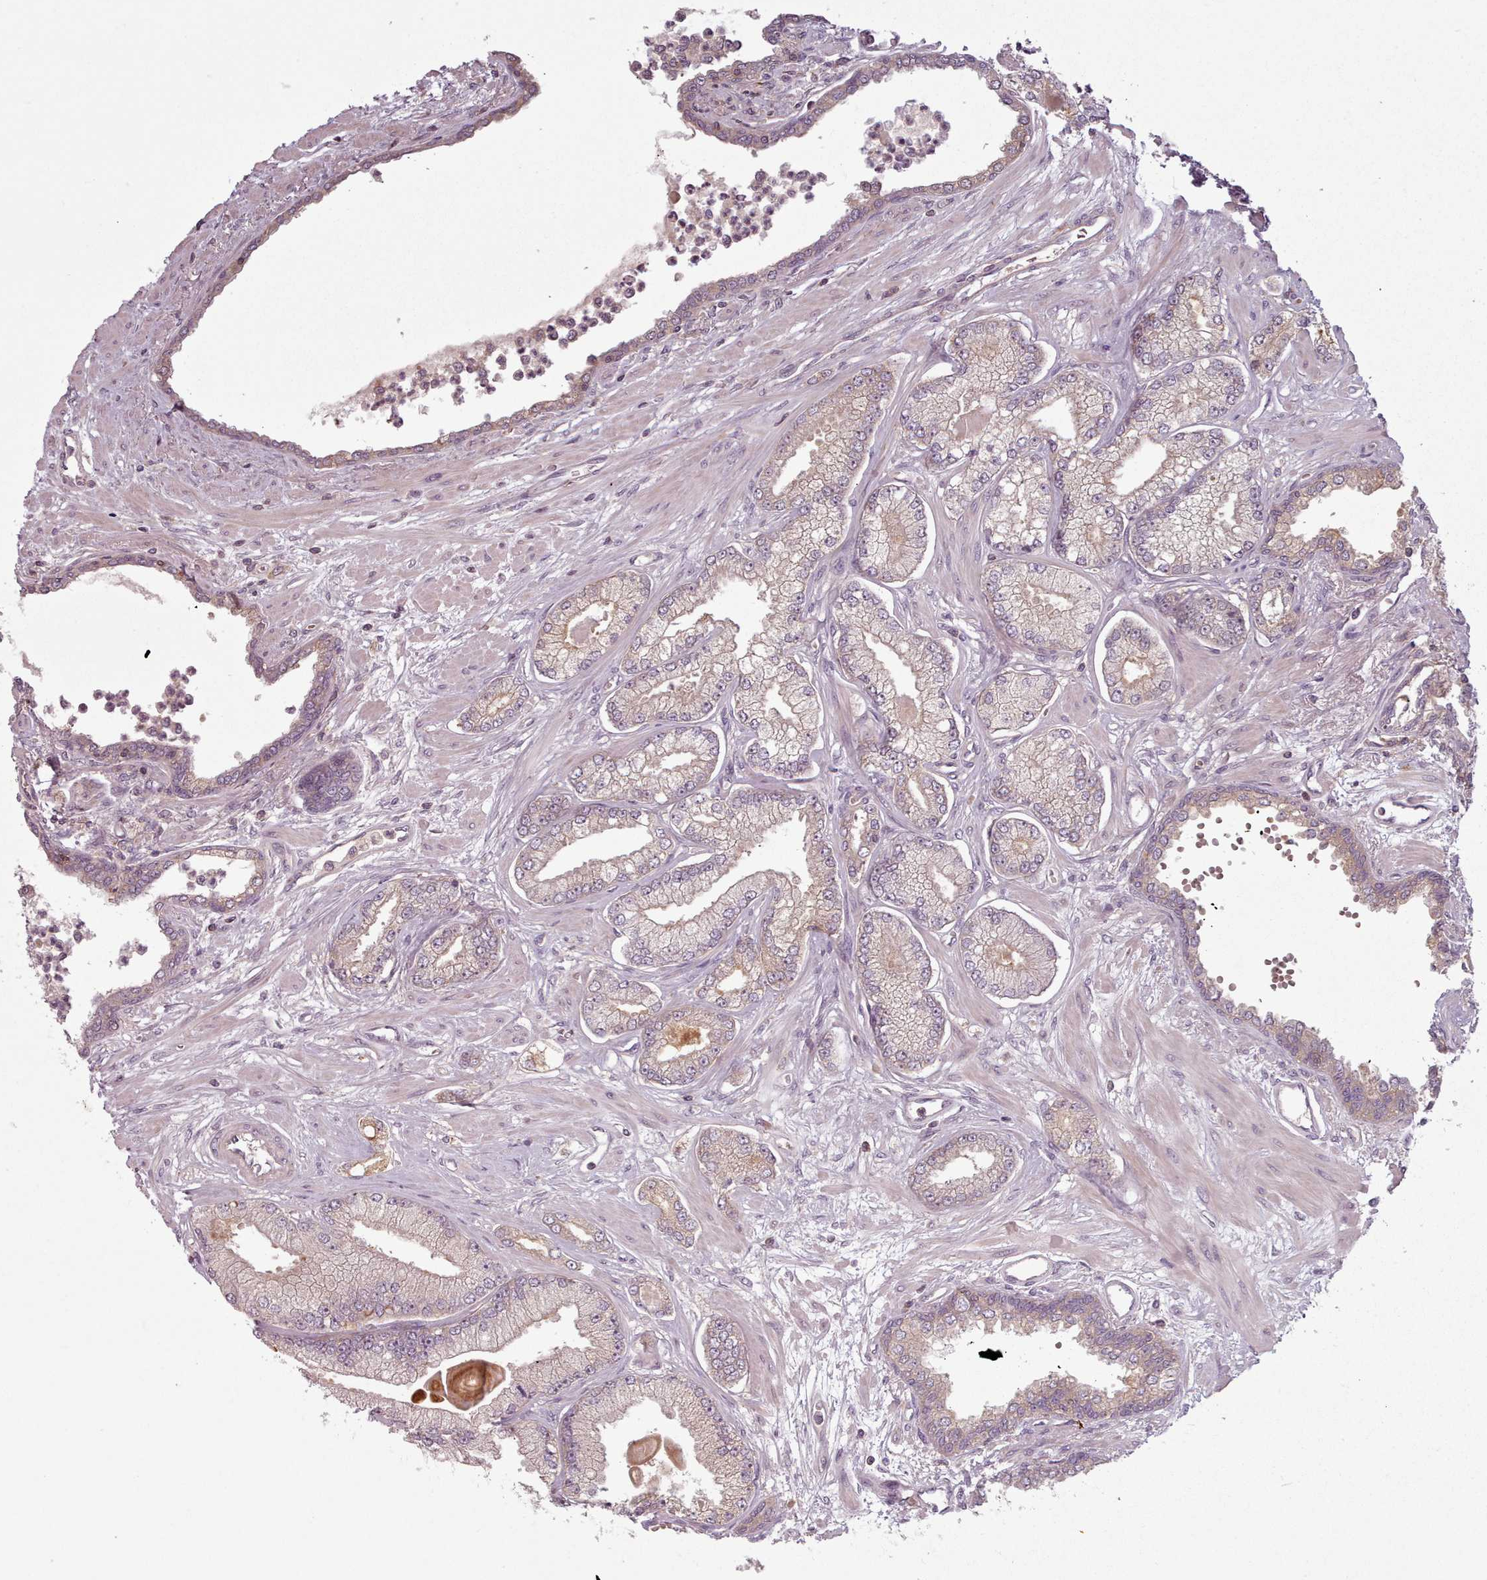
{"staining": {"intensity": "weak", "quantity": "25%-75%", "location": "cytoplasmic/membranous"}, "tissue": "prostate cancer", "cell_type": "Tumor cells", "image_type": "cancer", "snomed": [{"axis": "morphology", "description": "Adenocarcinoma, Low grade"}, {"axis": "topography", "description": "Prostate"}], "caption": "A low amount of weak cytoplasmic/membranous positivity is present in approximately 25%-75% of tumor cells in prostate cancer tissue. The staining is performed using DAB (3,3'-diaminobenzidine) brown chromogen to label protein expression. The nuclei are counter-stained blue using hematoxylin.", "gene": "NT5DC2", "patient": {"sex": "male", "age": 64}}